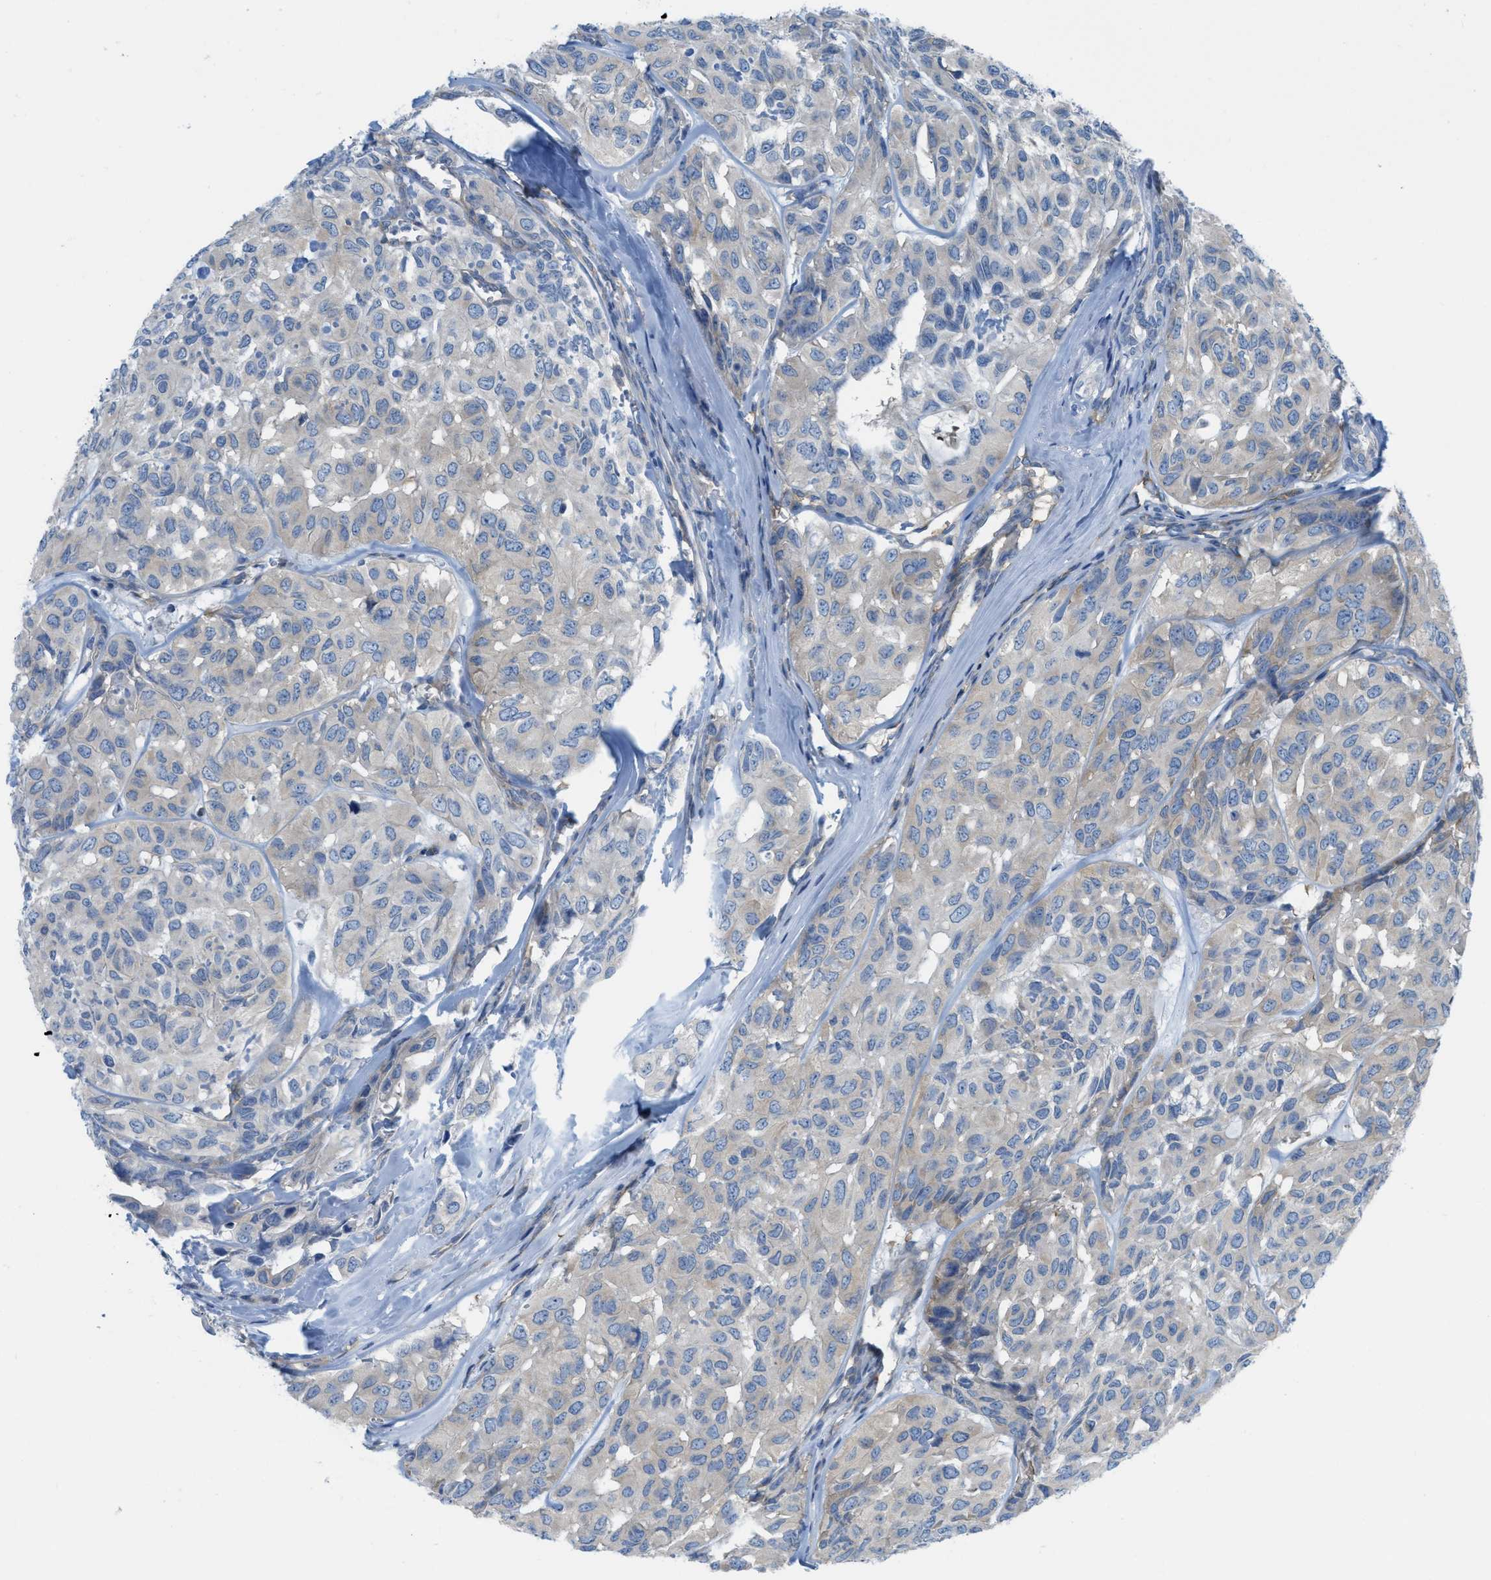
{"staining": {"intensity": "weak", "quantity": "<25%", "location": "cytoplasmic/membranous"}, "tissue": "head and neck cancer", "cell_type": "Tumor cells", "image_type": "cancer", "snomed": [{"axis": "morphology", "description": "Adenocarcinoma, NOS"}, {"axis": "topography", "description": "Salivary gland, NOS"}, {"axis": "topography", "description": "Head-Neck"}], "caption": "IHC histopathology image of adenocarcinoma (head and neck) stained for a protein (brown), which exhibits no staining in tumor cells.", "gene": "ASGR1", "patient": {"sex": "female", "age": 76}}